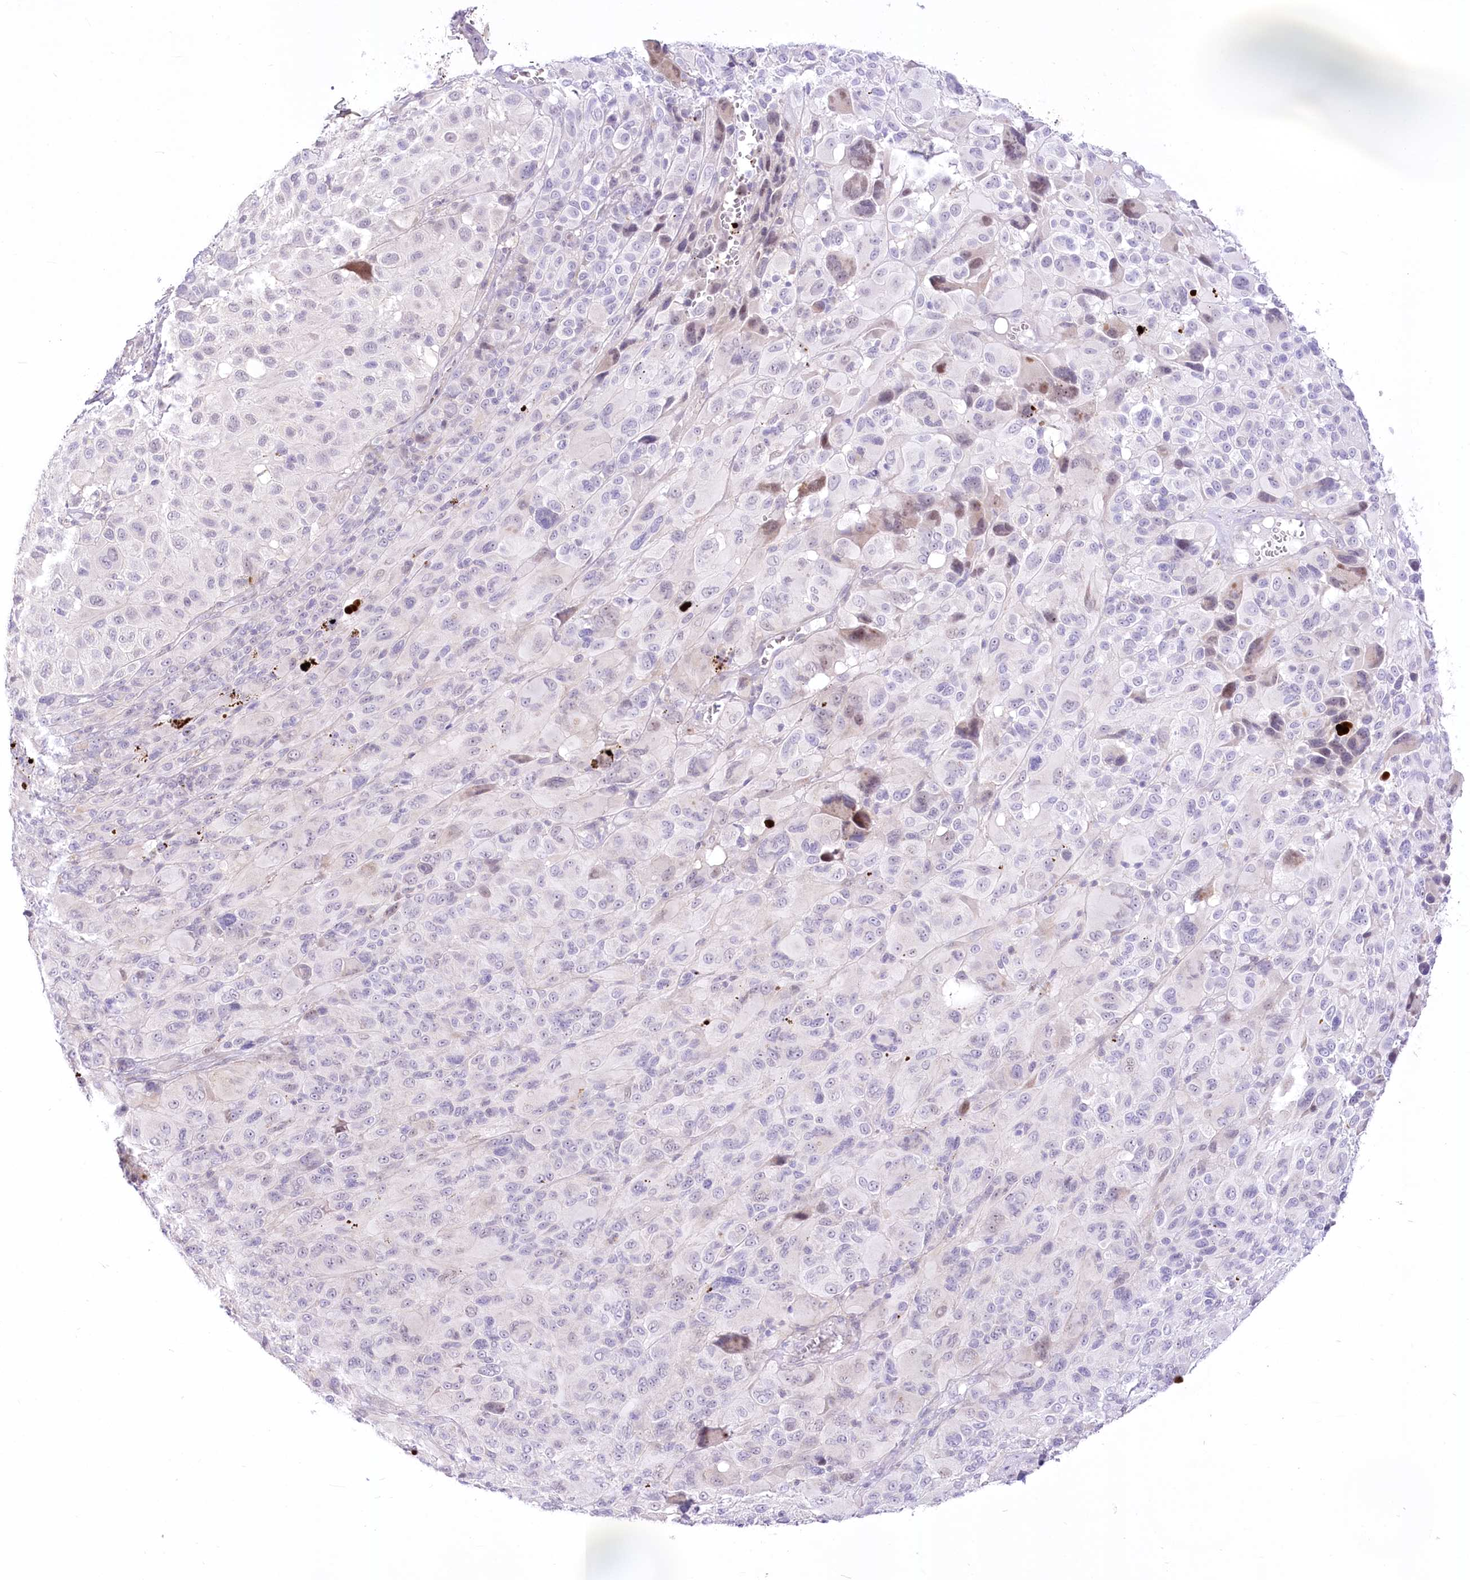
{"staining": {"intensity": "negative", "quantity": "none", "location": "none"}, "tissue": "melanoma", "cell_type": "Tumor cells", "image_type": "cancer", "snomed": [{"axis": "morphology", "description": "Malignant melanoma, NOS"}, {"axis": "topography", "description": "Skin of trunk"}], "caption": "Immunohistochemical staining of malignant melanoma demonstrates no significant expression in tumor cells. (DAB (3,3'-diaminobenzidine) immunohistochemistry (IHC) with hematoxylin counter stain).", "gene": "BEND7", "patient": {"sex": "male", "age": 71}}